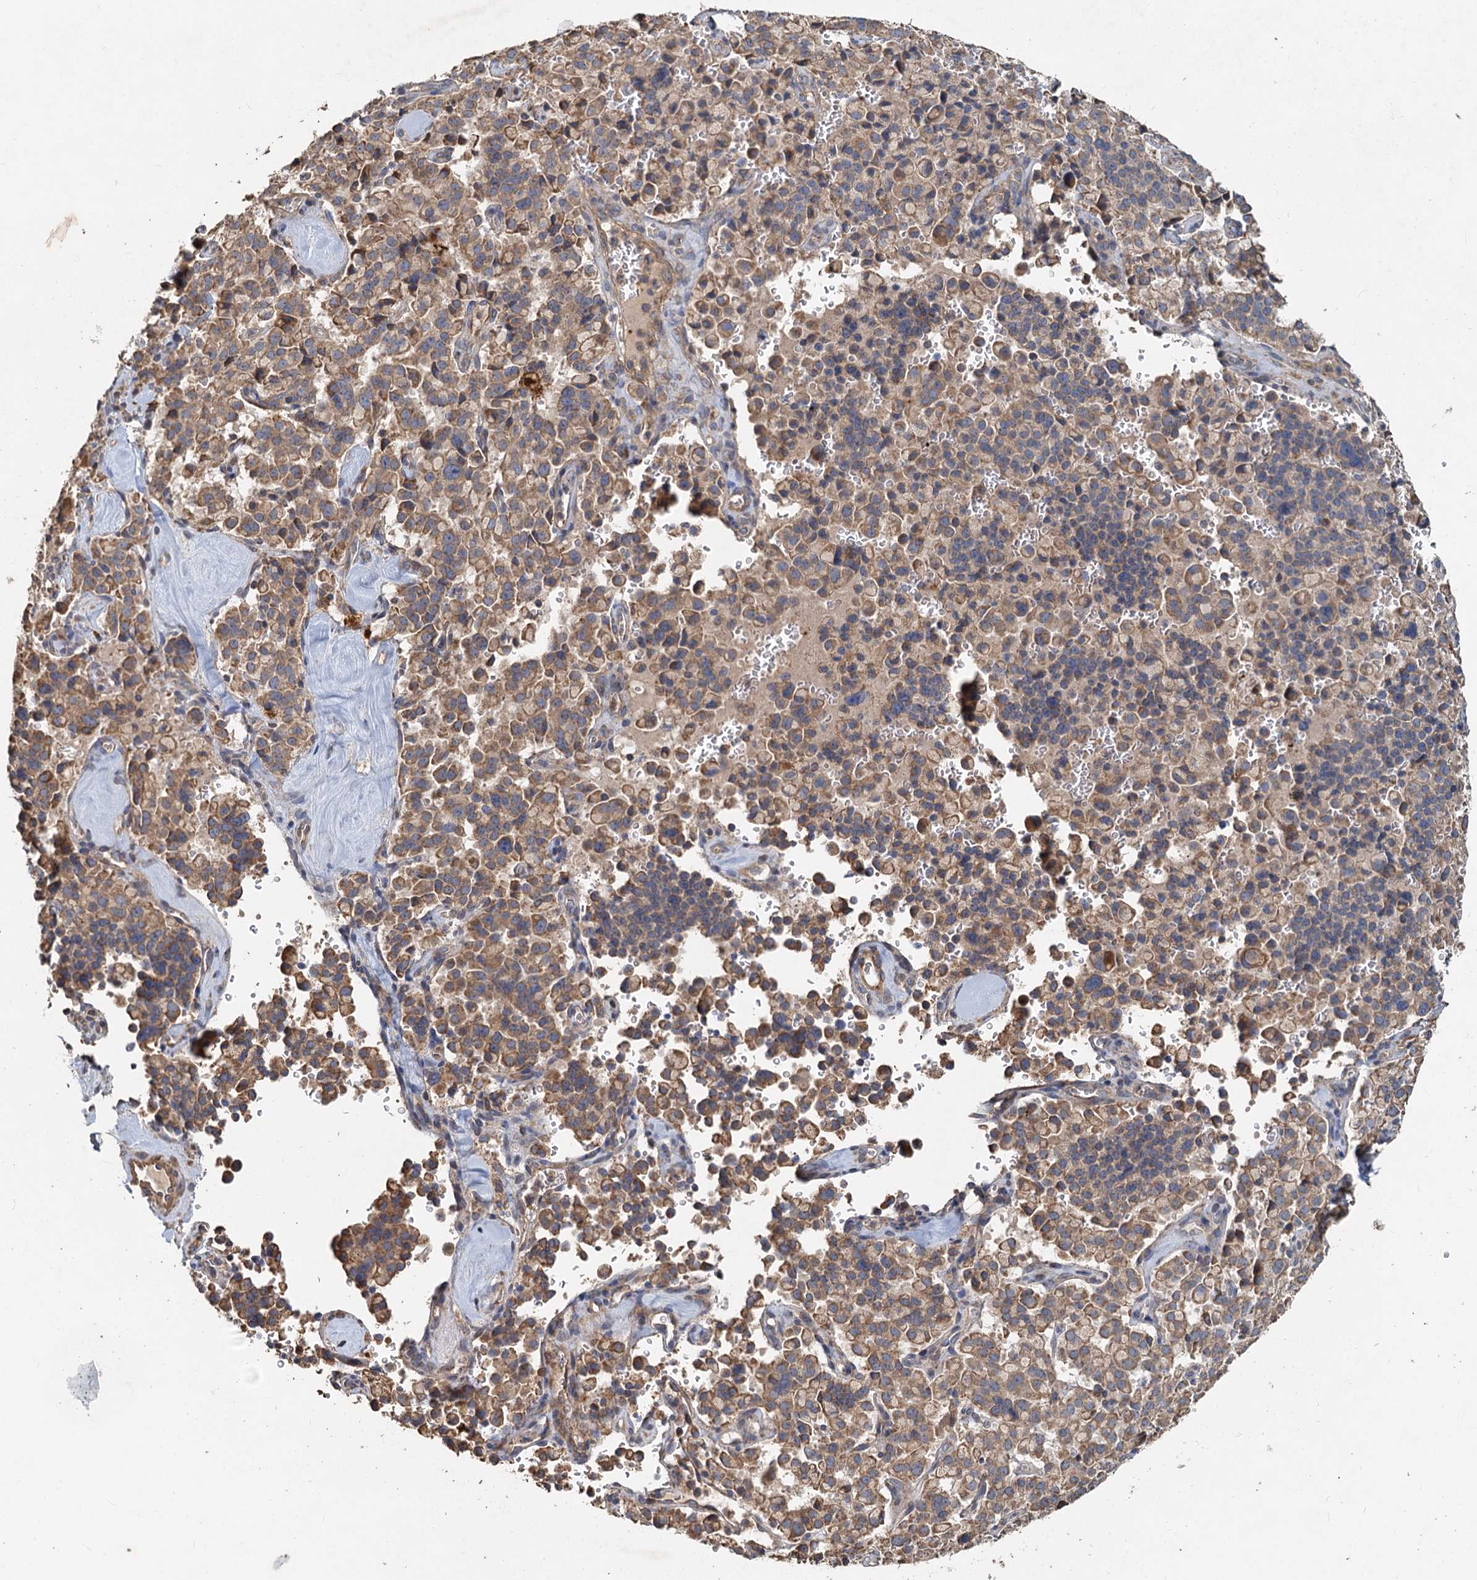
{"staining": {"intensity": "moderate", "quantity": ">75%", "location": "cytoplasmic/membranous"}, "tissue": "pancreatic cancer", "cell_type": "Tumor cells", "image_type": "cancer", "snomed": [{"axis": "morphology", "description": "Adenocarcinoma, NOS"}, {"axis": "topography", "description": "Pancreas"}], "caption": "Immunohistochemical staining of human pancreatic cancer shows moderate cytoplasmic/membranous protein staining in approximately >75% of tumor cells.", "gene": "SDS", "patient": {"sex": "male", "age": 65}}